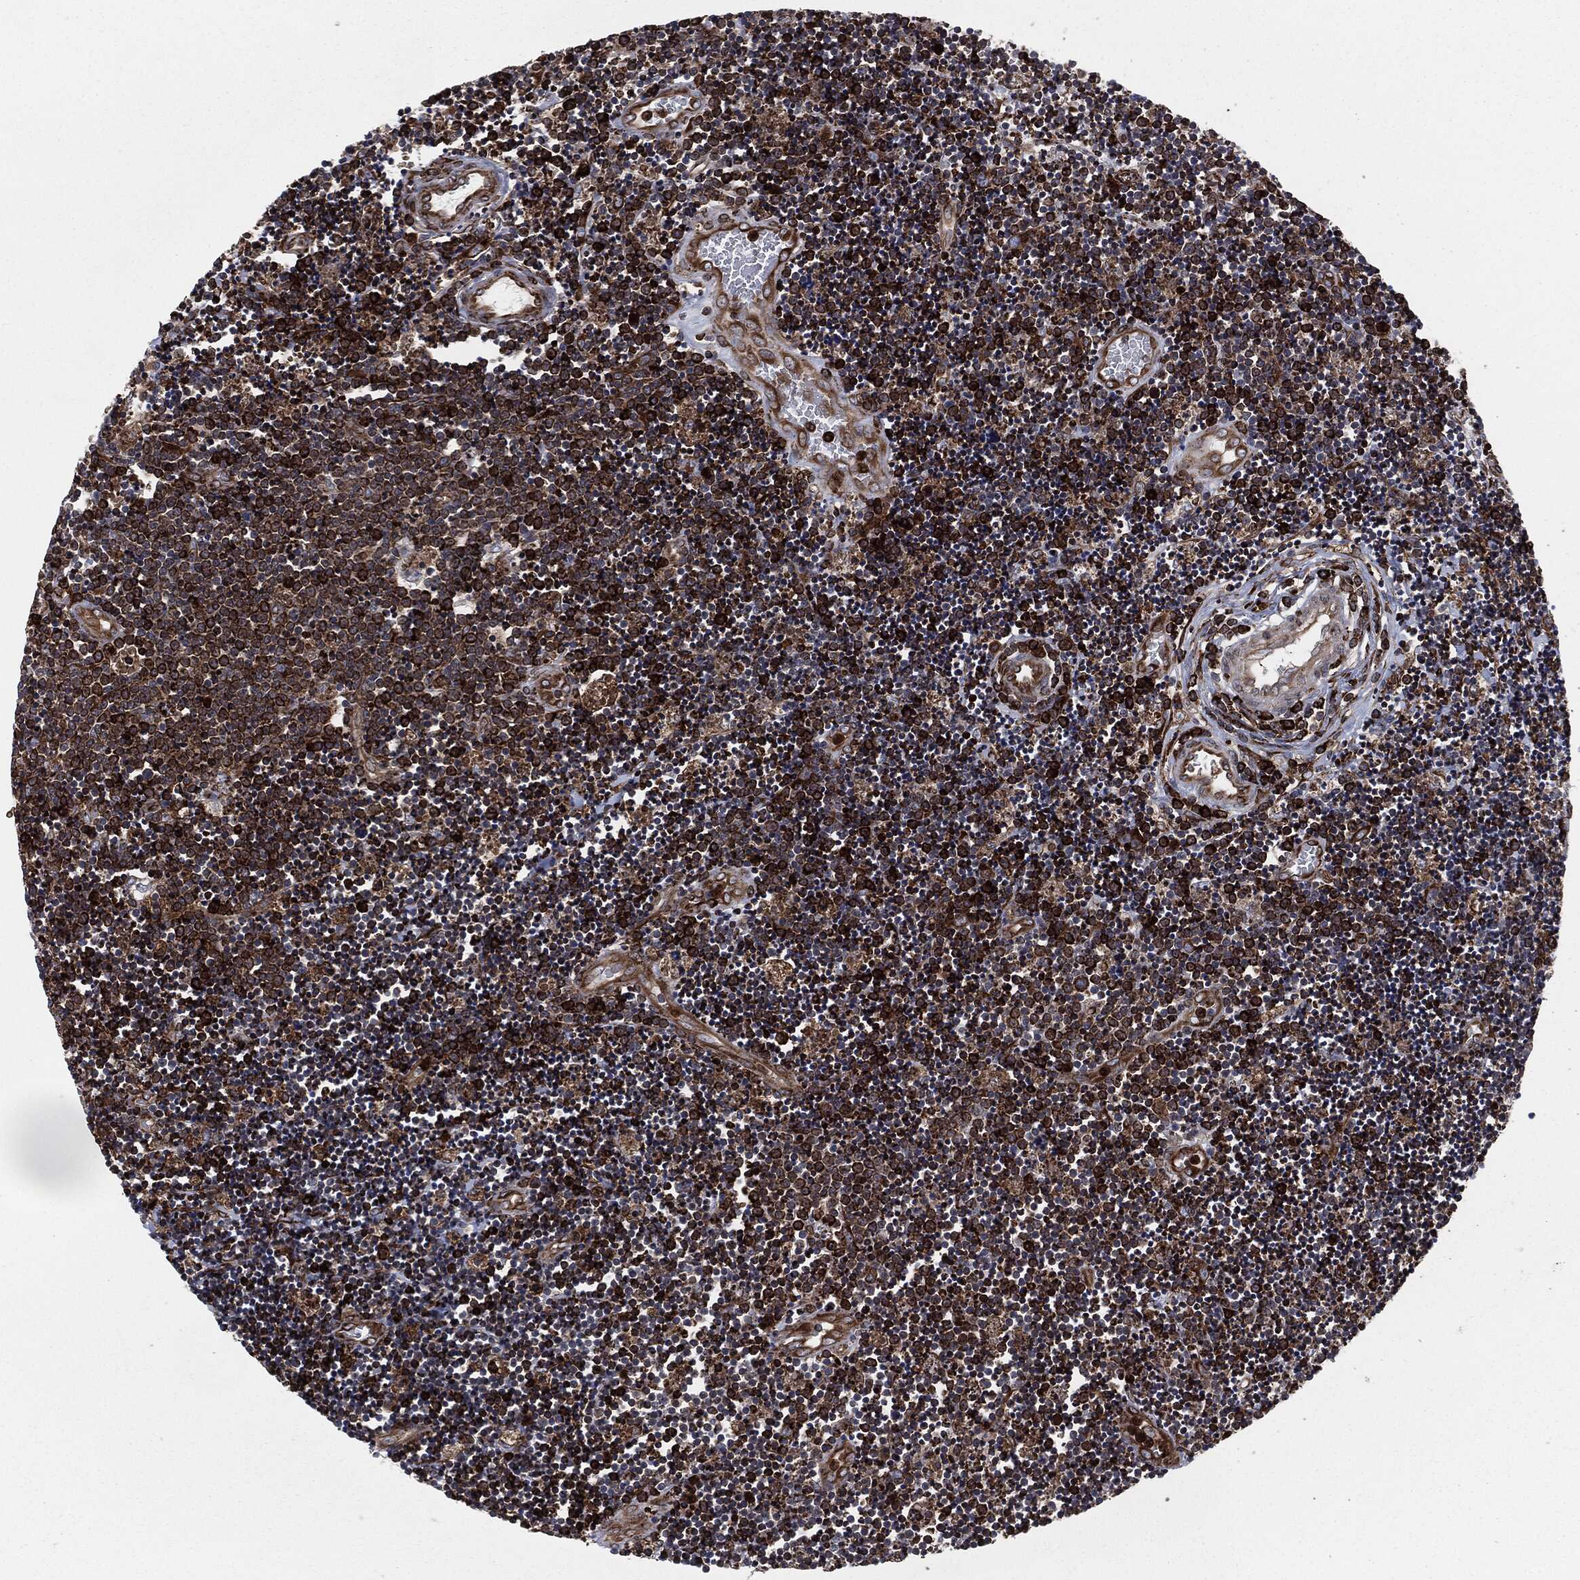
{"staining": {"intensity": "strong", "quantity": ">75%", "location": "cytoplasmic/membranous"}, "tissue": "lymphoma", "cell_type": "Tumor cells", "image_type": "cancer", "snomed": [{"axis": "morphology", "description": "Malignant lymphoma, non-Hodgkin's type, Low grade"}, {"axis": "topography", "description": "Brain"}], "caption": "Immunohistochemistry (IHC) of human lymphoma displays high levels of strong cytoplasmic/membranous expression in approximately >75% of tumor cells.", "gene": "CALR", "patient": {"sex": "female", "age": 66}}